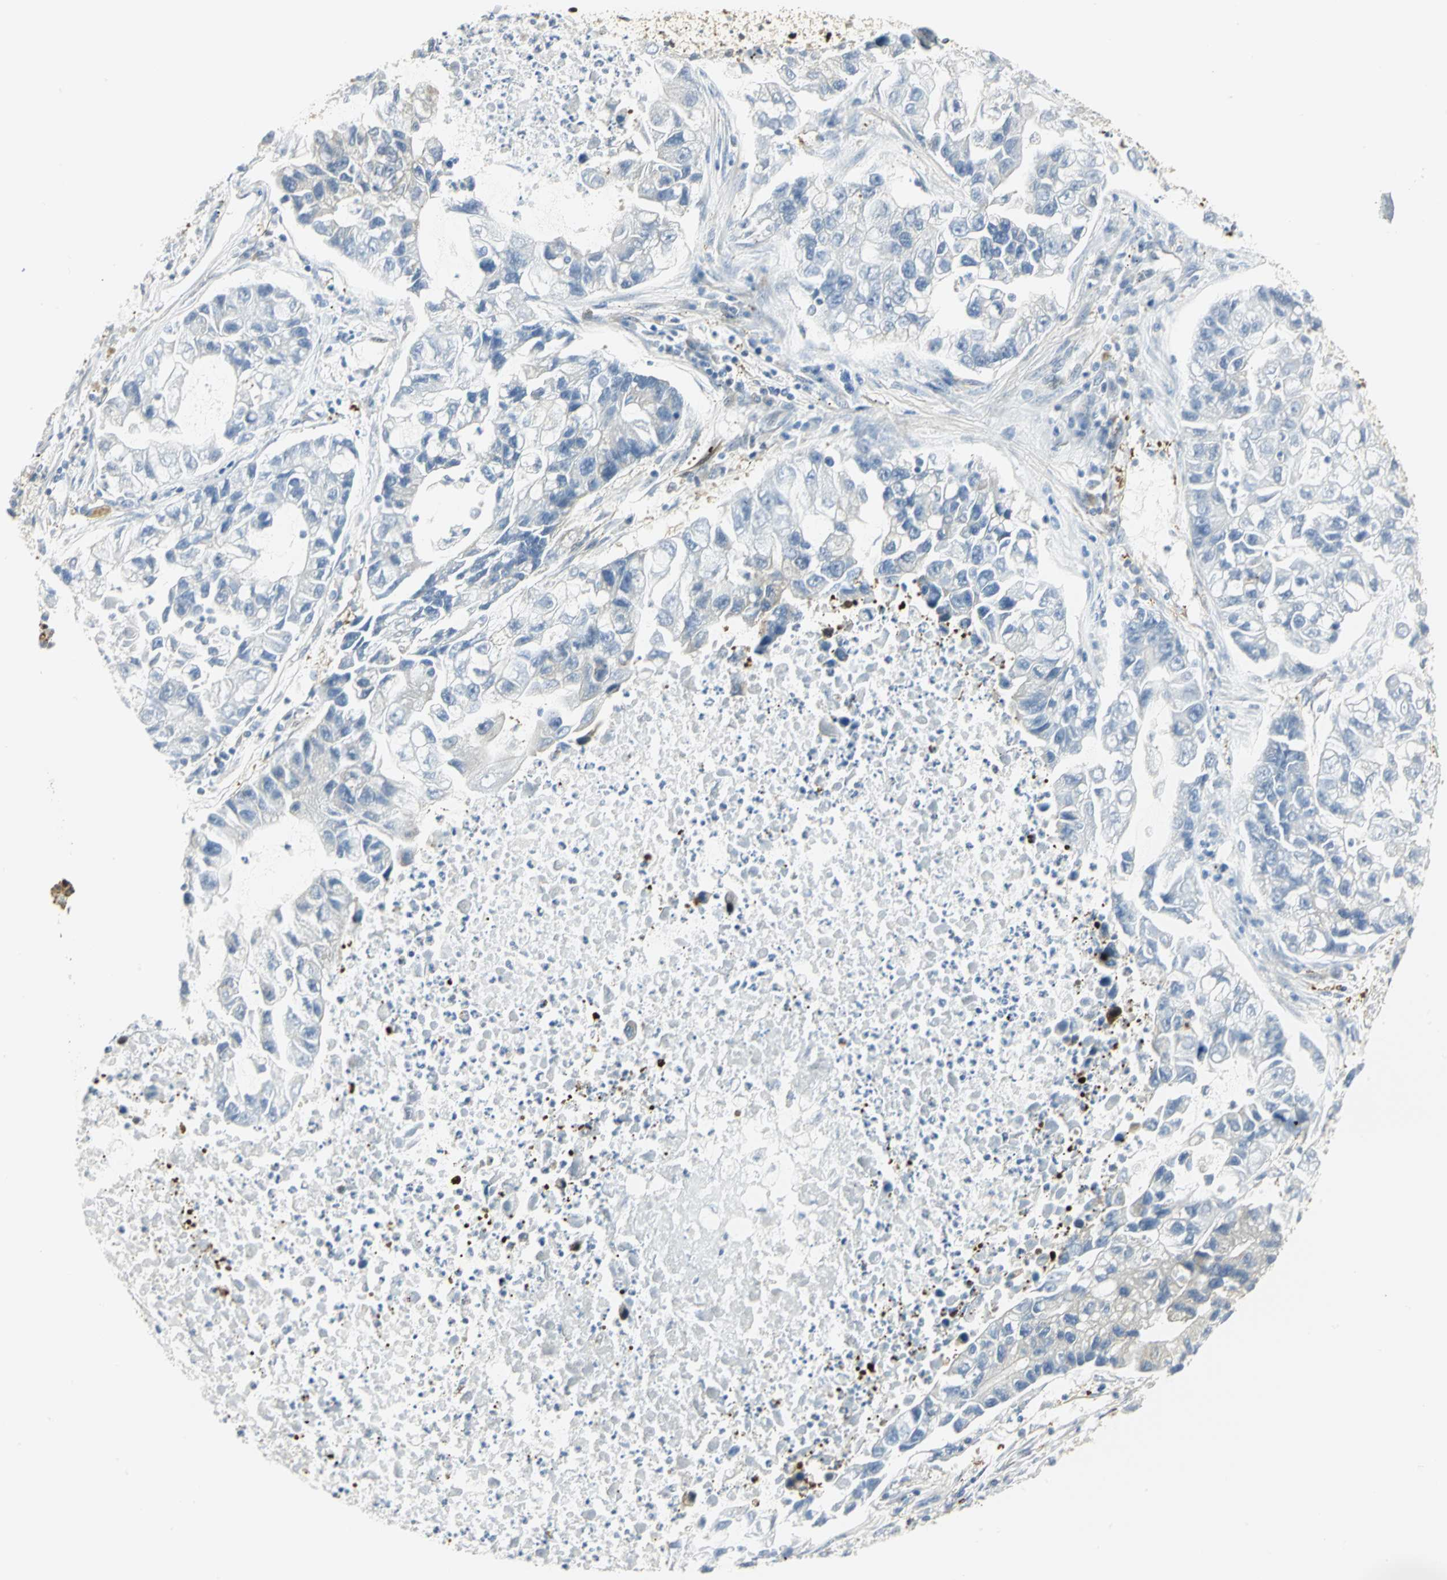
{"staining": {"intensity": "weak", "quantity": "<25%", "location": "cytoplasmic/membranous"}, "tissue": "lung cancer", "cell_type": "Tumor cells", "image_type": "cancer", "snomed": [{"axis": "morphology", "description": "Adenocarcinoma, NOS"}, {"axis": "topography", "description": "Lung"}], "caption": "A high-resolution image shows immunohistochemistry staining of lung cancer, which demonstrates no significant staining in tumor cells. The staining was performed using DAB to visualize the protein expression in brown, while the nuclei were stained in blue with hematoxylin (Magnification: 20x).", "gene": "EEA1", "patient": {"sex": "female", "age": 51}}